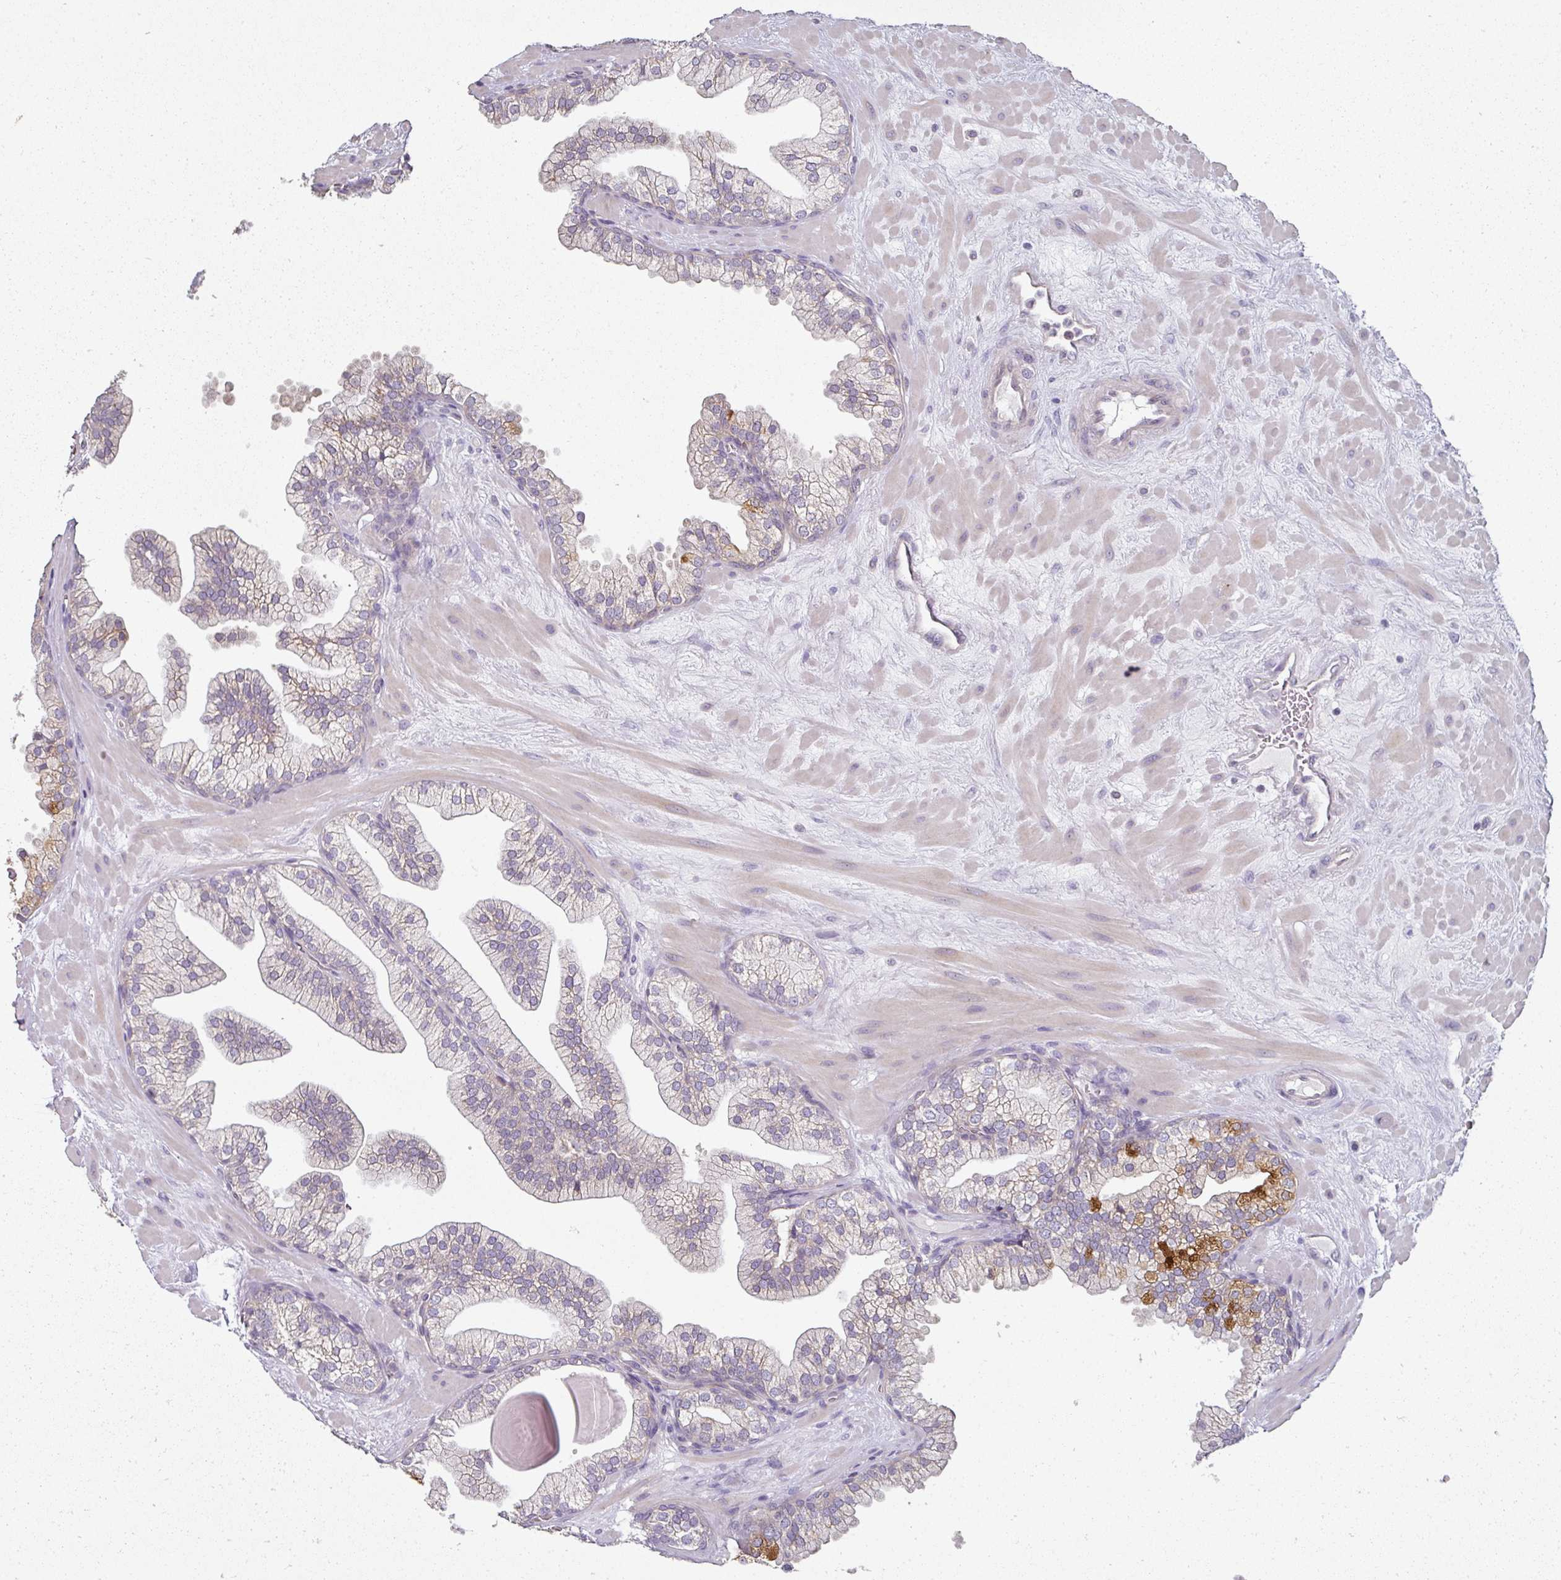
{"staining": {"intensity": "moderate", "quantity": "<25%", "location": "cytoplasmic/membranous"}, "tissue": "prostate", "cell_type": "Glandular cells", "image_type": "normal", "snomed": [{"axis": "morphology", "description": "Normal tissue, NOS"}, {"axis": "topography", "description": "Prostate"}, {"axis": "topography", "description": "Peripheral nerve tissue"}], "caption": "Approximately <25% of glandular cells in unremarkable prostate demonstrate moderate cytoplasmic/membranous protein positivity as visualized by brown immunohistochemical staining.", "gene": "C19orf33", "patient": {"sex": "male", "age": 61}}